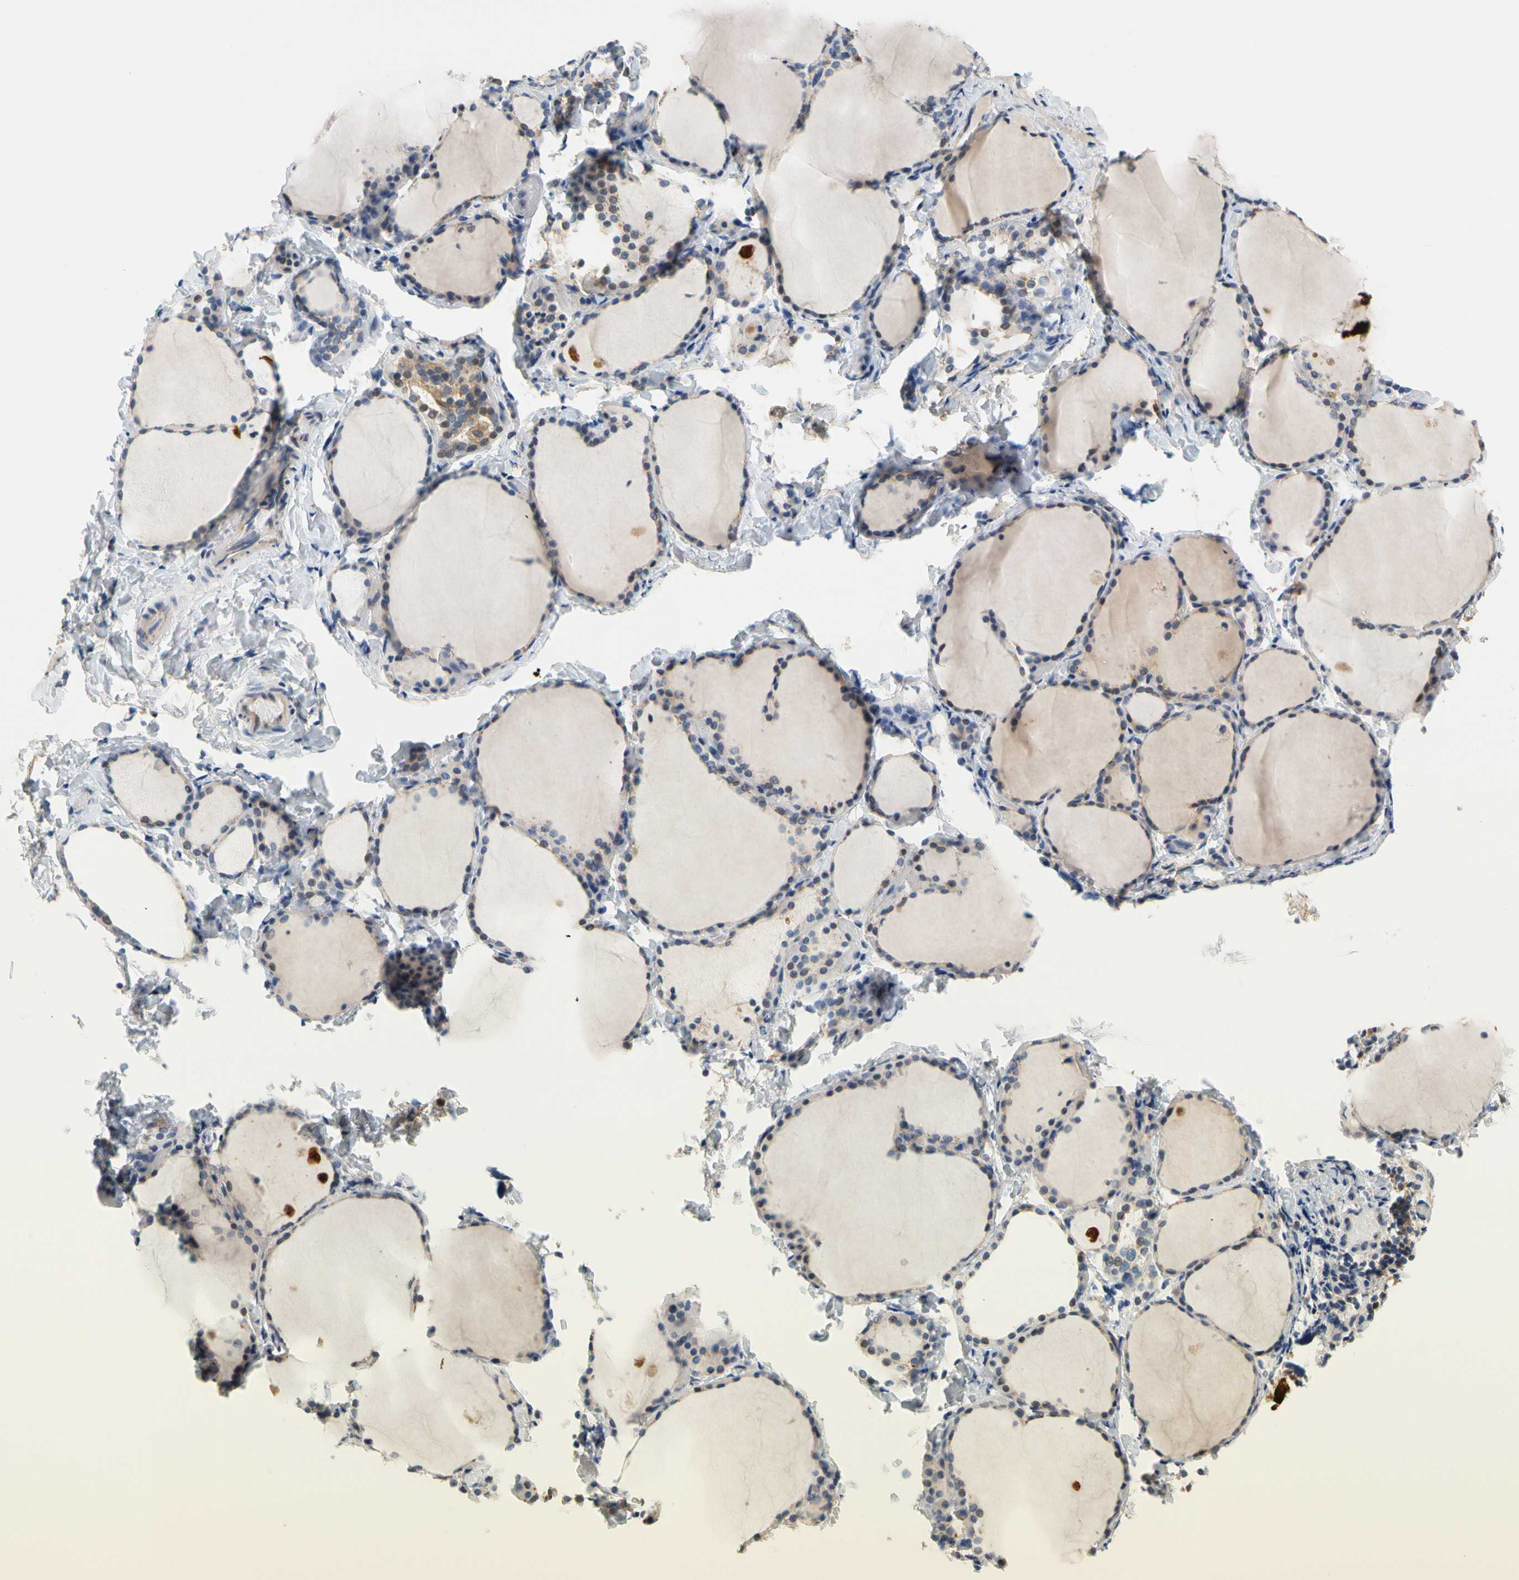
{"staining": {"intensity": "moderate", "quantity": "<25%", "location": "cytoplasmic/membranous"}, "tissue": "thyroid gland", "cell_type": "Glandular cells", "image_type": "normal", "snomed": [{"axis": "morphology", "description": "Normal tissue, NOS"}, {"axis": "morphology", "description": "Papillary adenocarcinoma, NOS"}, {"axis": "topography", "description": "Thyroid gland"}], "caption": "High-magnification brightfield microscopy of normal thyroid gland stained with DAB (brown) and counterstained with hematoxylin (blue). glandular cells exhibit moderate cytoplasmic/membranous expression is appreciated in approximately<25% of cells.", "gene": "GPSM2", "patient": {"sex": "female", "age": 30}}